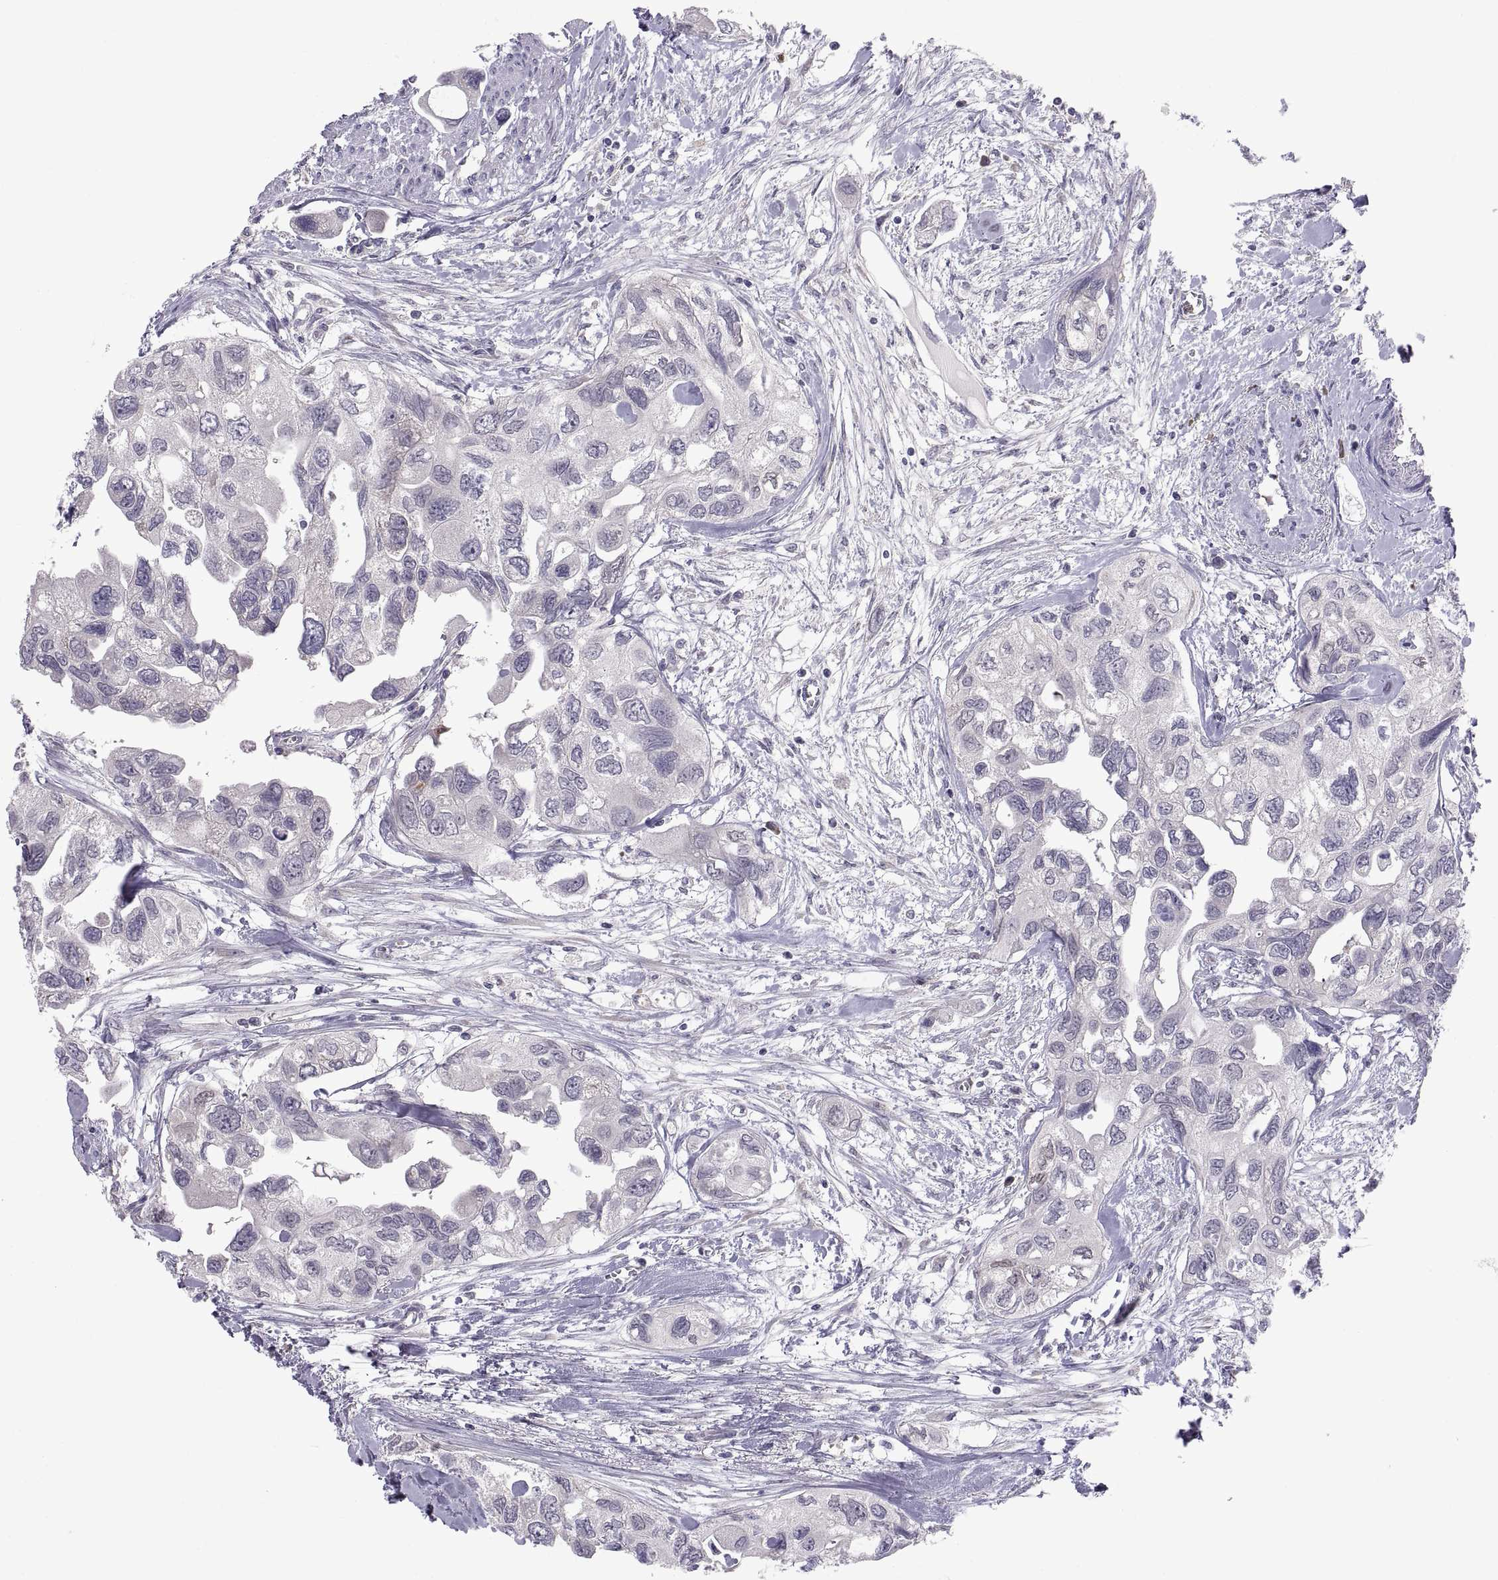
{"staining": {"intensity": "negative", "quantity": "none", "location": "none"}, "tissue": "urothelial cancer", "cell_type": "Tumor cells", "image_type": "cancer", "snomed": [{"axis": "morphology", "description": "Urothelial carcinoma, High grade"}, {"axis": "topography", "description": "Urinary bladder"}], "caption": "Immunohistochemistry of human high-grade urothelial carcinoma shows no staining in tumor cells.", "gene": "PKP1", "patient": {"sex": "male", "age": 59}}